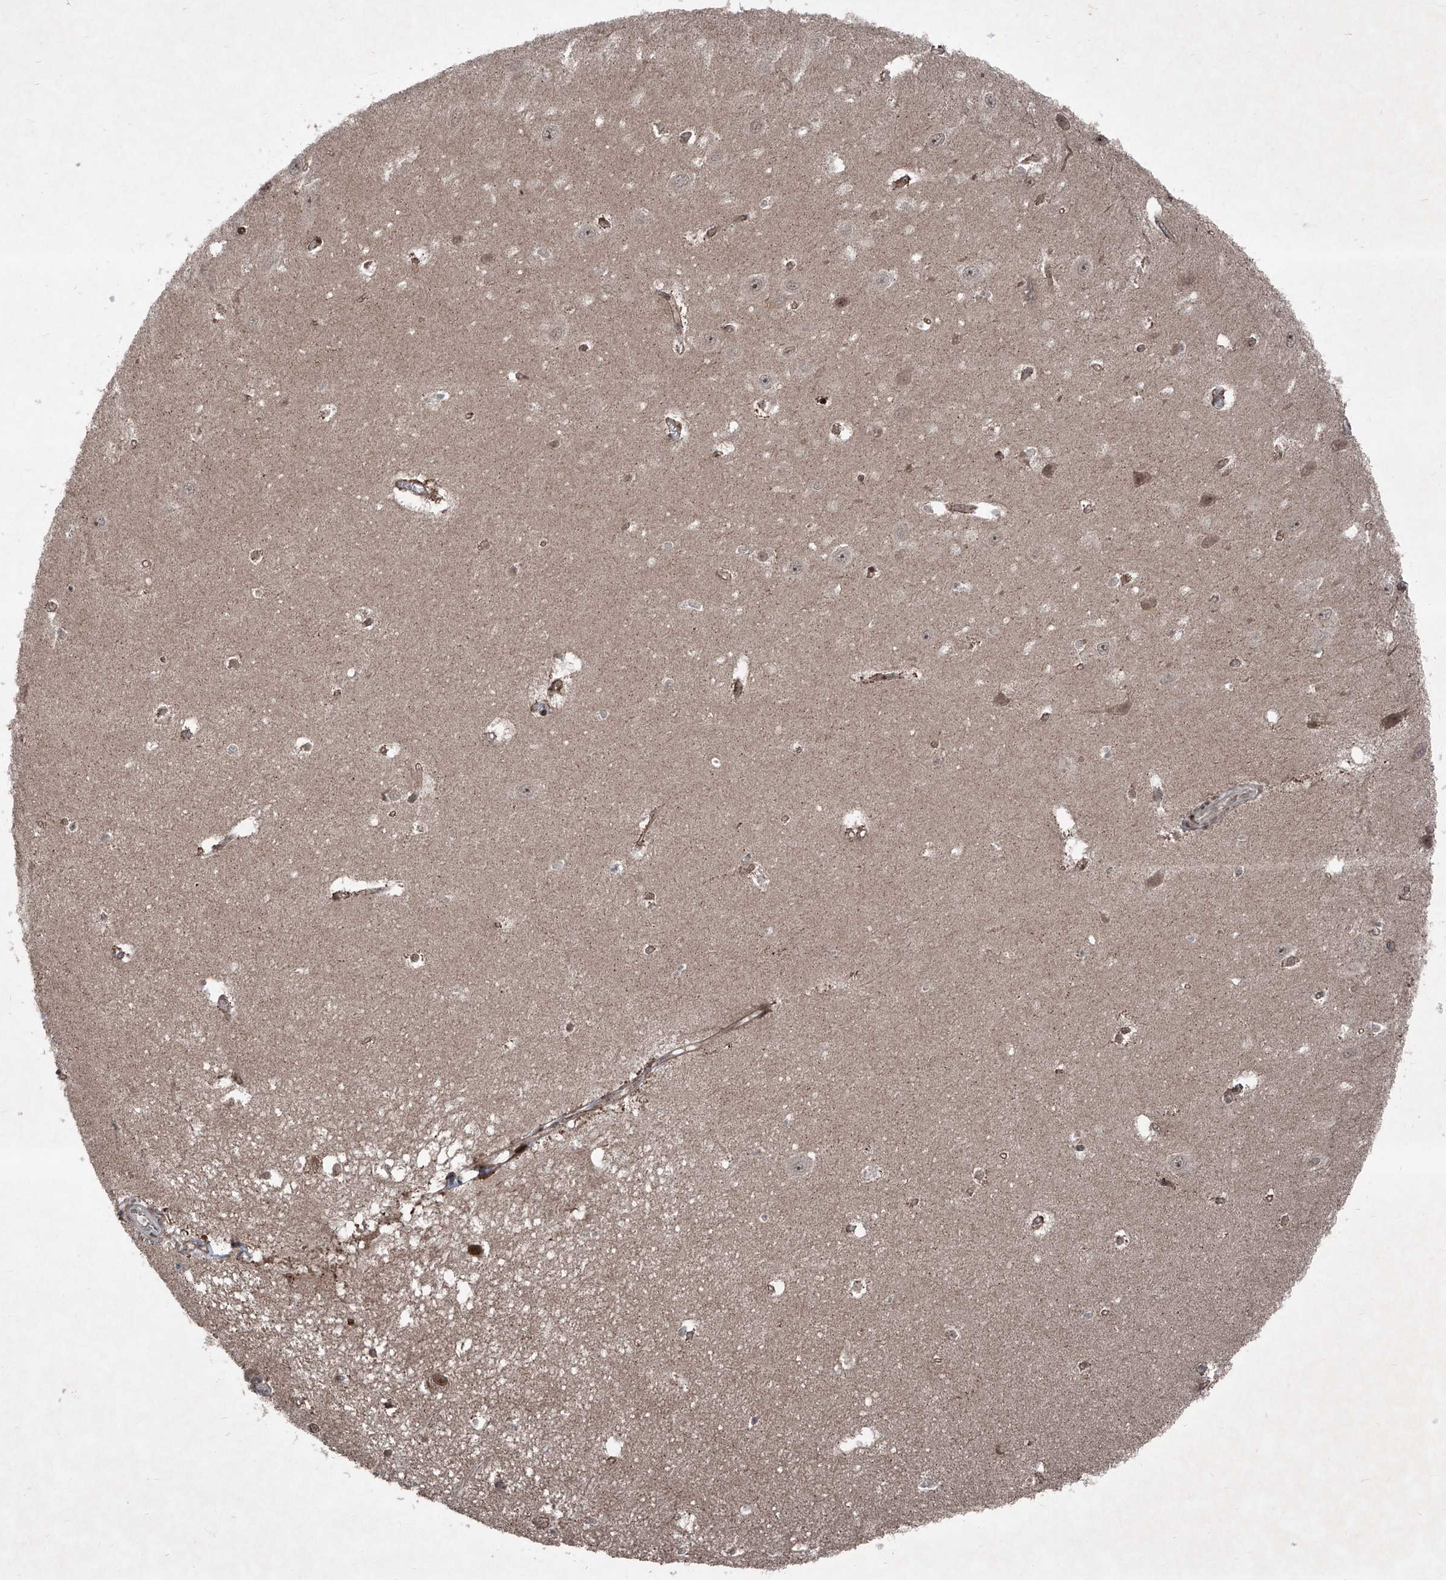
{"staining": {"intensity": "weak", "quantity": "<25%", "location": "cytoplasmic/membranous"}, "tissue": "hippocampus", "cell_type": "Glial cells", "image_type": "normal", "snomed": [{"axis": "morphology", "description": "Normal tissue, NOS"}, {"axis": "topography", "description": "Hippocampus"}], "caption": "This is a histopathology image of IHC staining of benign hippocampus, which shows no staining in glial cells. The staining is performed using DAB (3,3'-diaminobenzidine) brown chromogen with nuclei counter-stained in using hematoxylin.", "gene": "COA7", "patient": {"sex": "female", "age": 64}}